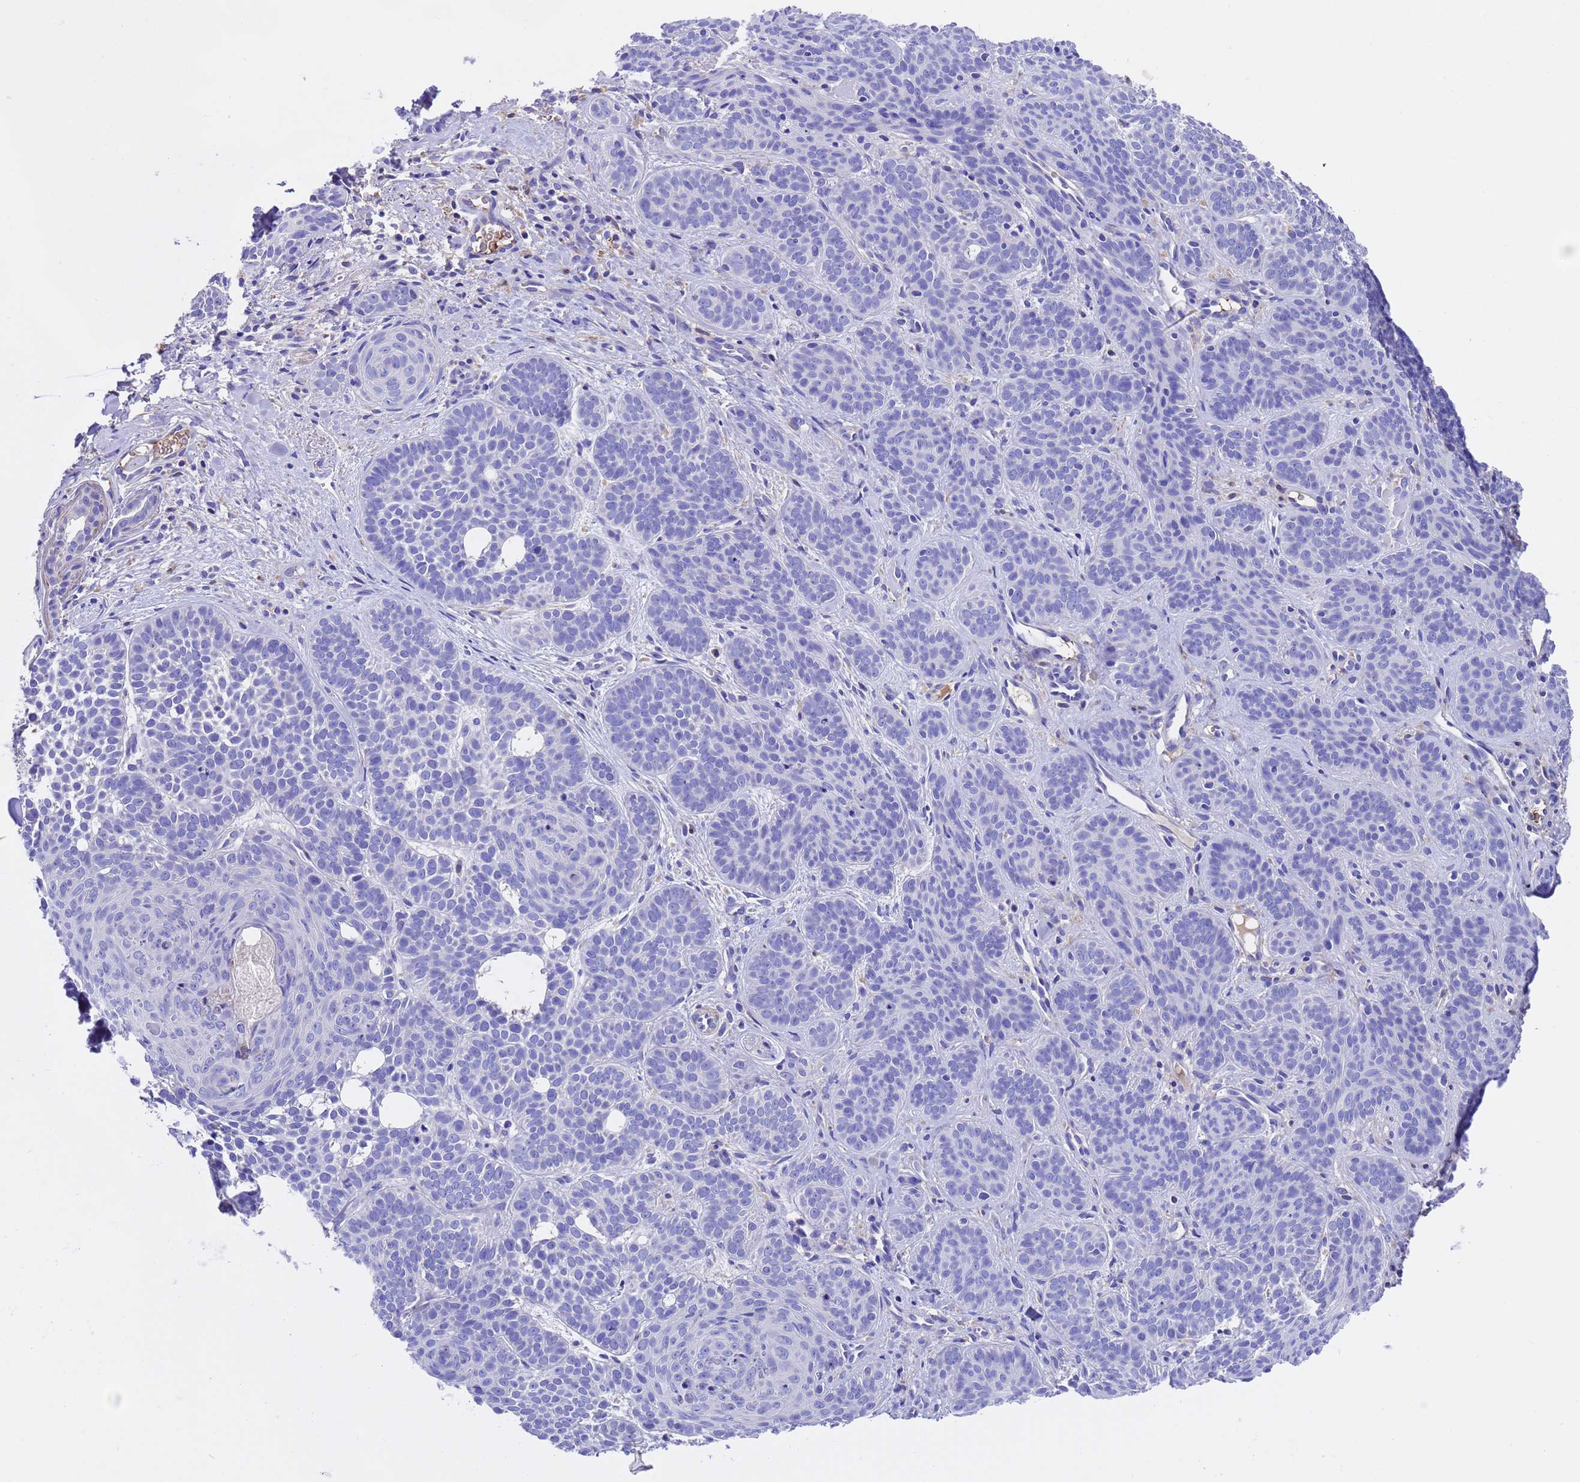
{"staining": {"intensity": "negative", "quantity": "none", "location": "none"}, "tissue": "skin cancer", "cell_type": "Tumor cells", "image_type": "cancer", "snomed": [{"axis": "morphology", "description": "Basal cell carcinoma"}, {"axis": "topography", "description": "Skin"}], "caption": "IHC of skin cancer (basal cell carcinoma) displays no expression in tumor cells.", "gene": "ELP6", "patient": {"sex": "male", "age": 85}}